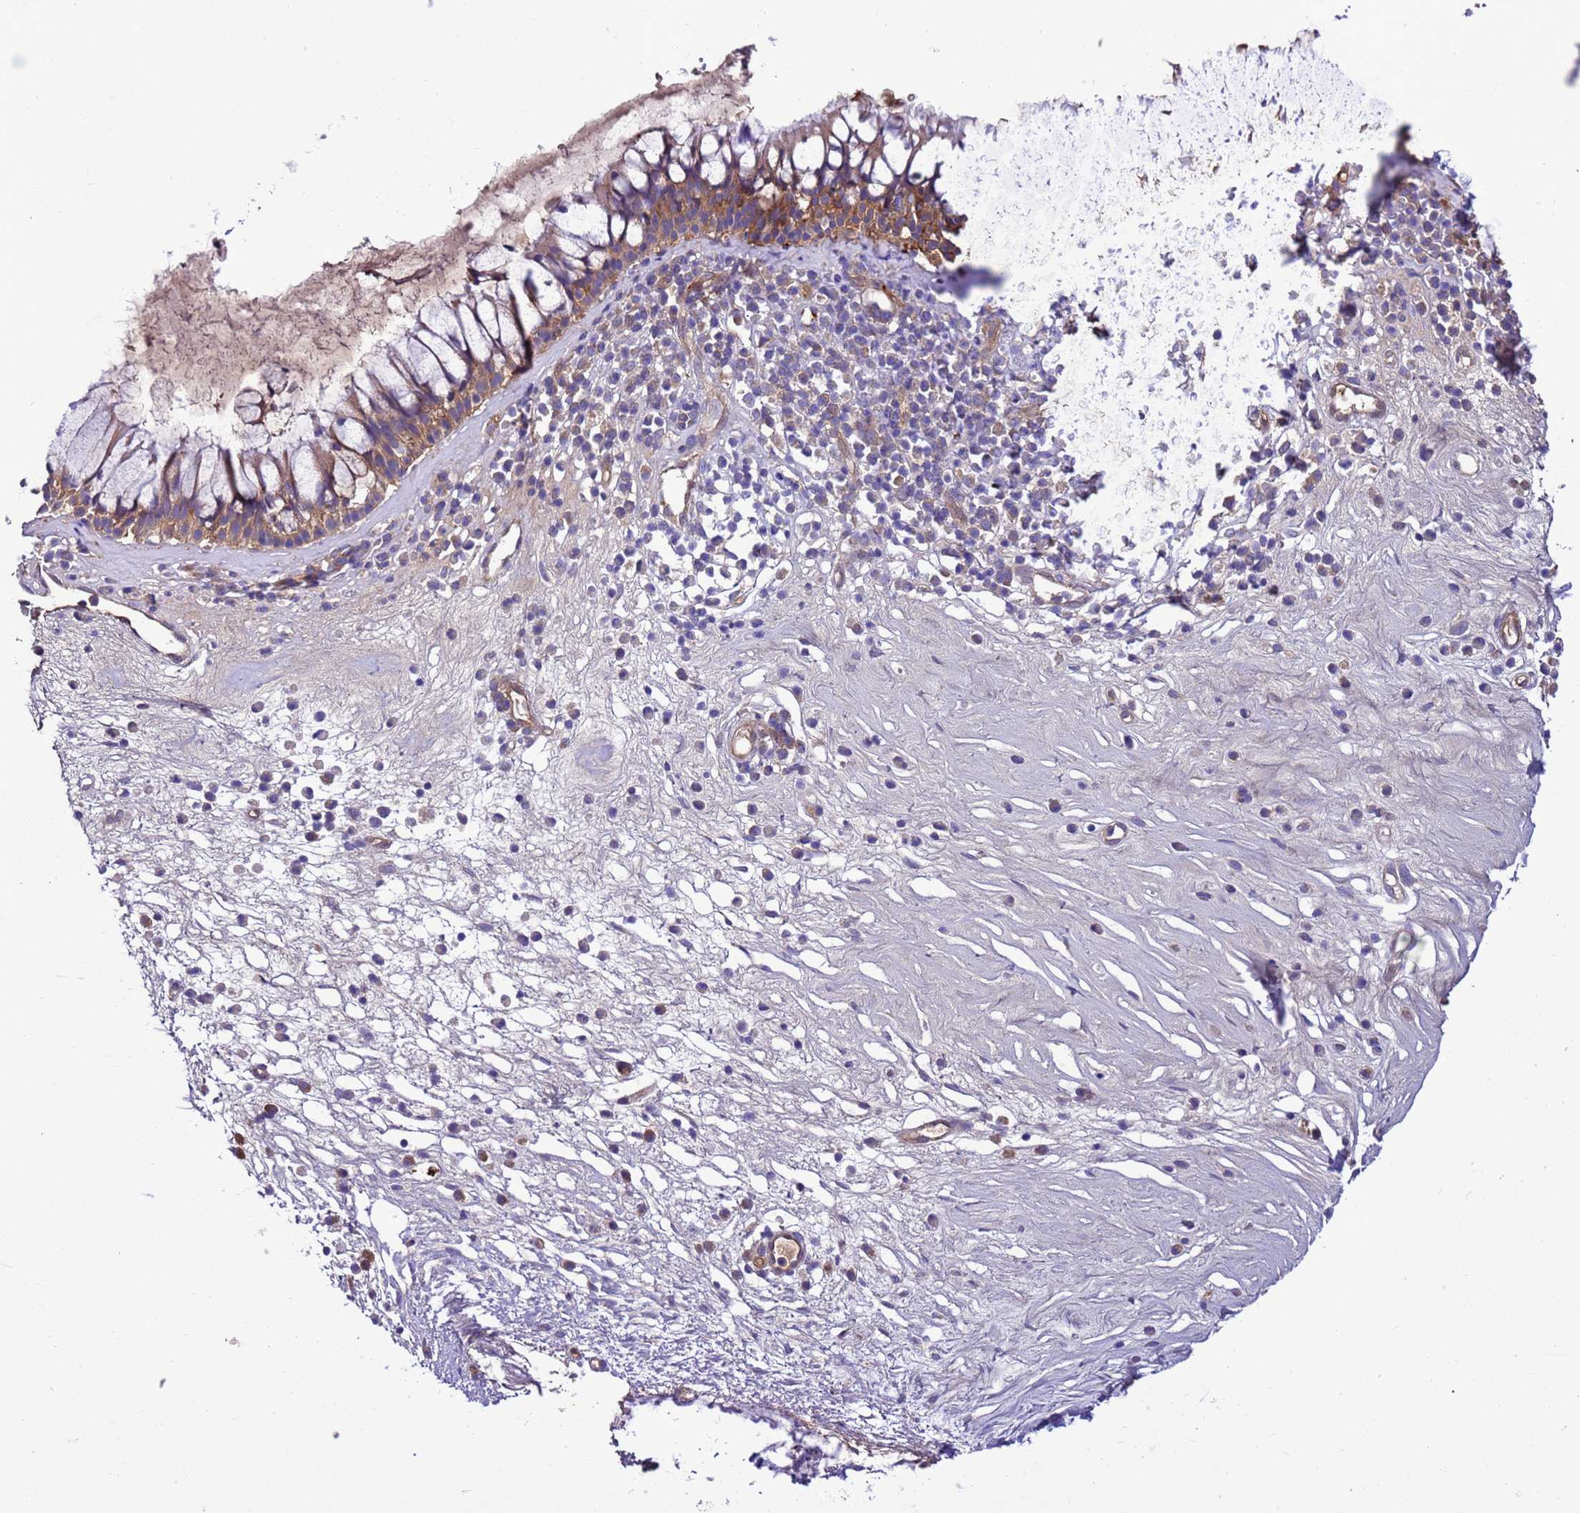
{"staining": {"intensity": "moderate", "quantity": ">75%", "location": "cytoplasmic/membranous"}, "tissue": "nasopharynx", "cell_type": "Respiratory epithelial cells", "image_type": "normal", "snomed": [{"axis": "morphology", "description": "Normal tissue, NOS"}, {"axis": "morphology", "description": "Inflammation, NOS"}, {"axis": "topography", "description": "Nasopharynx"}], "caption": "Immunohistochemistry staining of unremarkable nasopharynx, which demonstrates medium levels of moderate cytoplasmic/membranous staining in approximately >75% of respiratory epithelial cells indicating moderate cytoplasmic/membranous protein positivity. The staining was performed using DAB (3,3'-diaminobenzidine) (brown) for protein detection and nuclei were counterstained in hematoxylin (blue).", "gene": "RABEP2", "patient": {"sex": "male", "age": 70}}